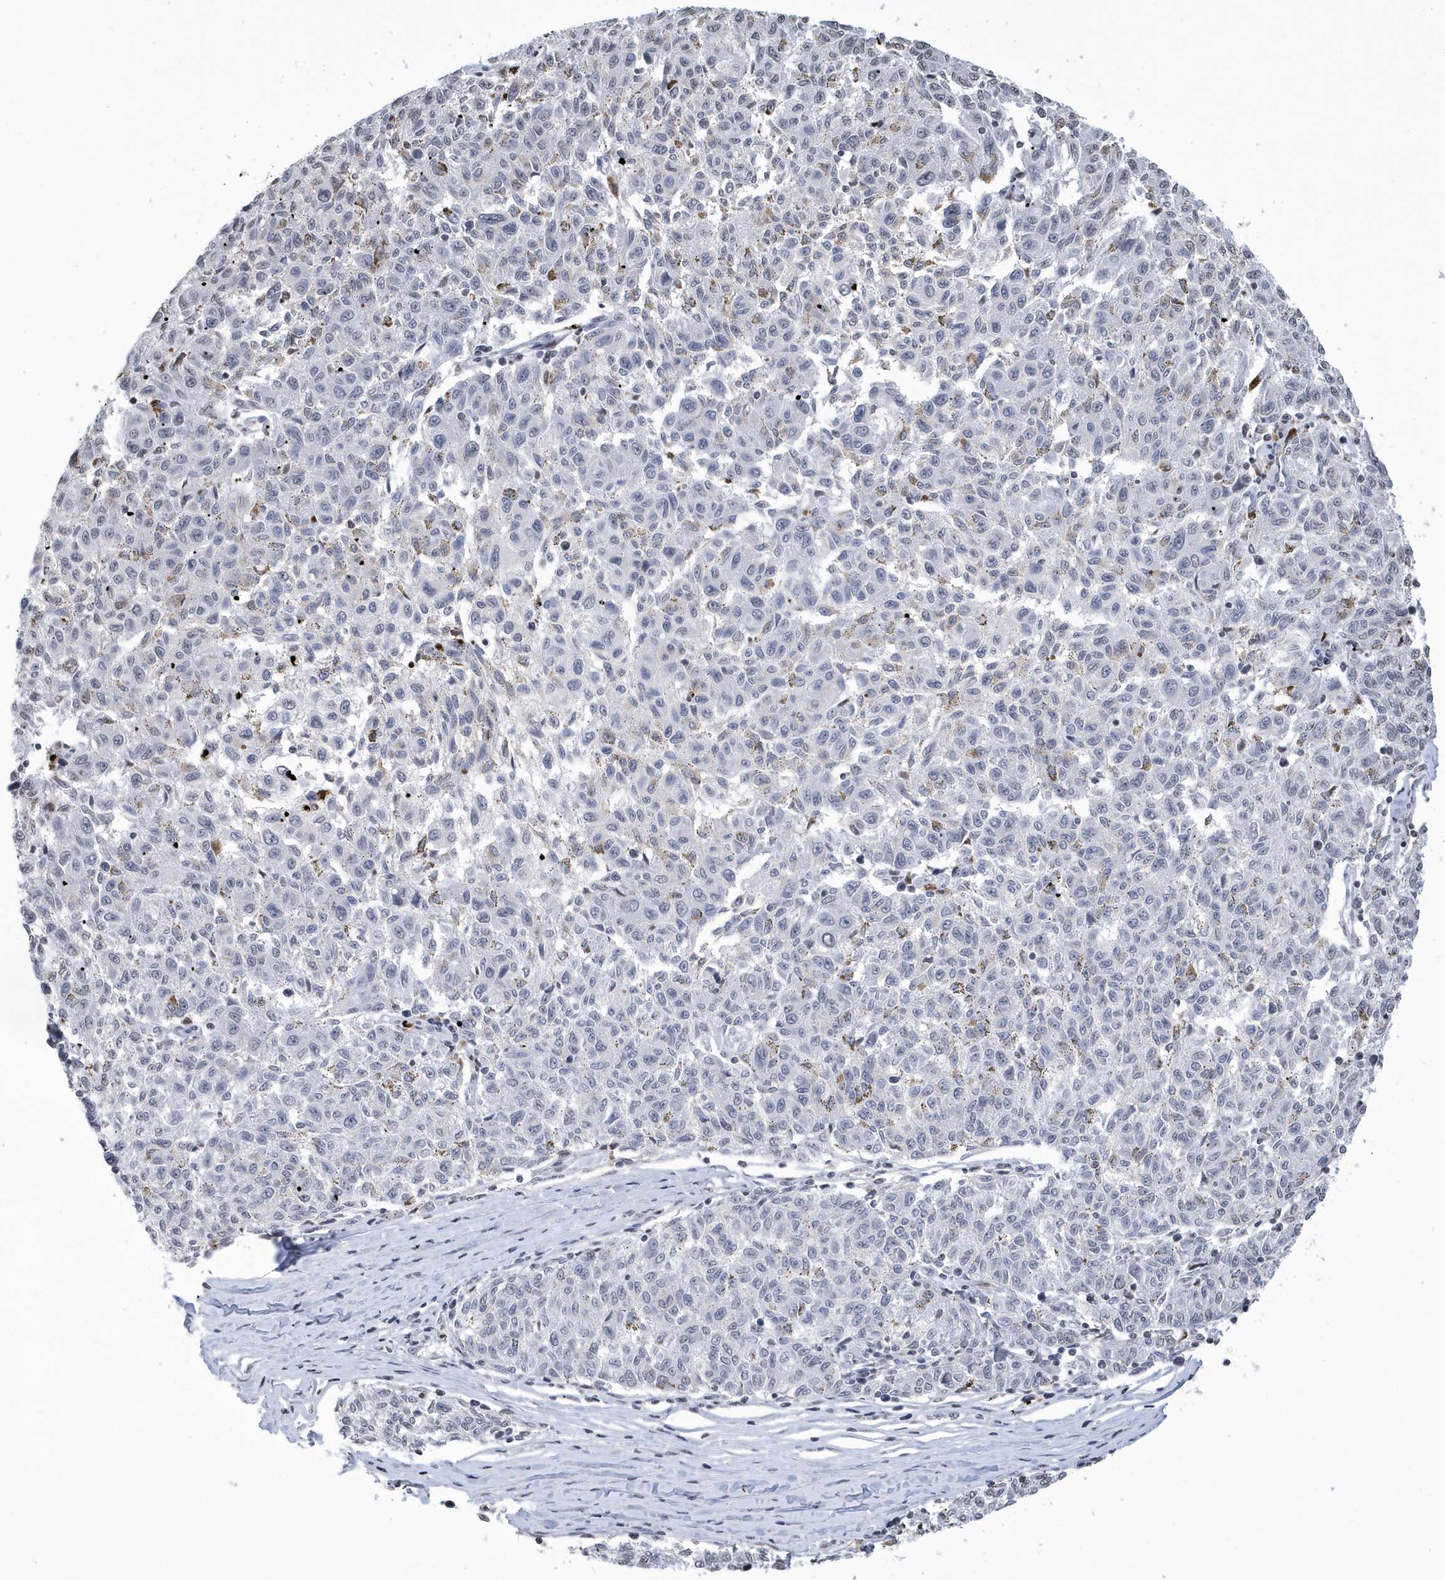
{"staining": {"intensity": "negative", "quantity": "none", "location": "none"}, "tissue": "melanoma", "cell_type": "Tumor cells", "image_type": "cancer", "snomed": [{"axis": "morphology", "description": "Malignant melanoma, NOS"}, {"axis": "topography", "description": "Skin"}], "caption": "DAB (3,3'-diaminobenzidine) immunohistochemical staining of human melanoma exhibits no significant positivity in tumor cells.", "gene": "VWA5B2", "patient": {"sex": "female", "age": 72}}